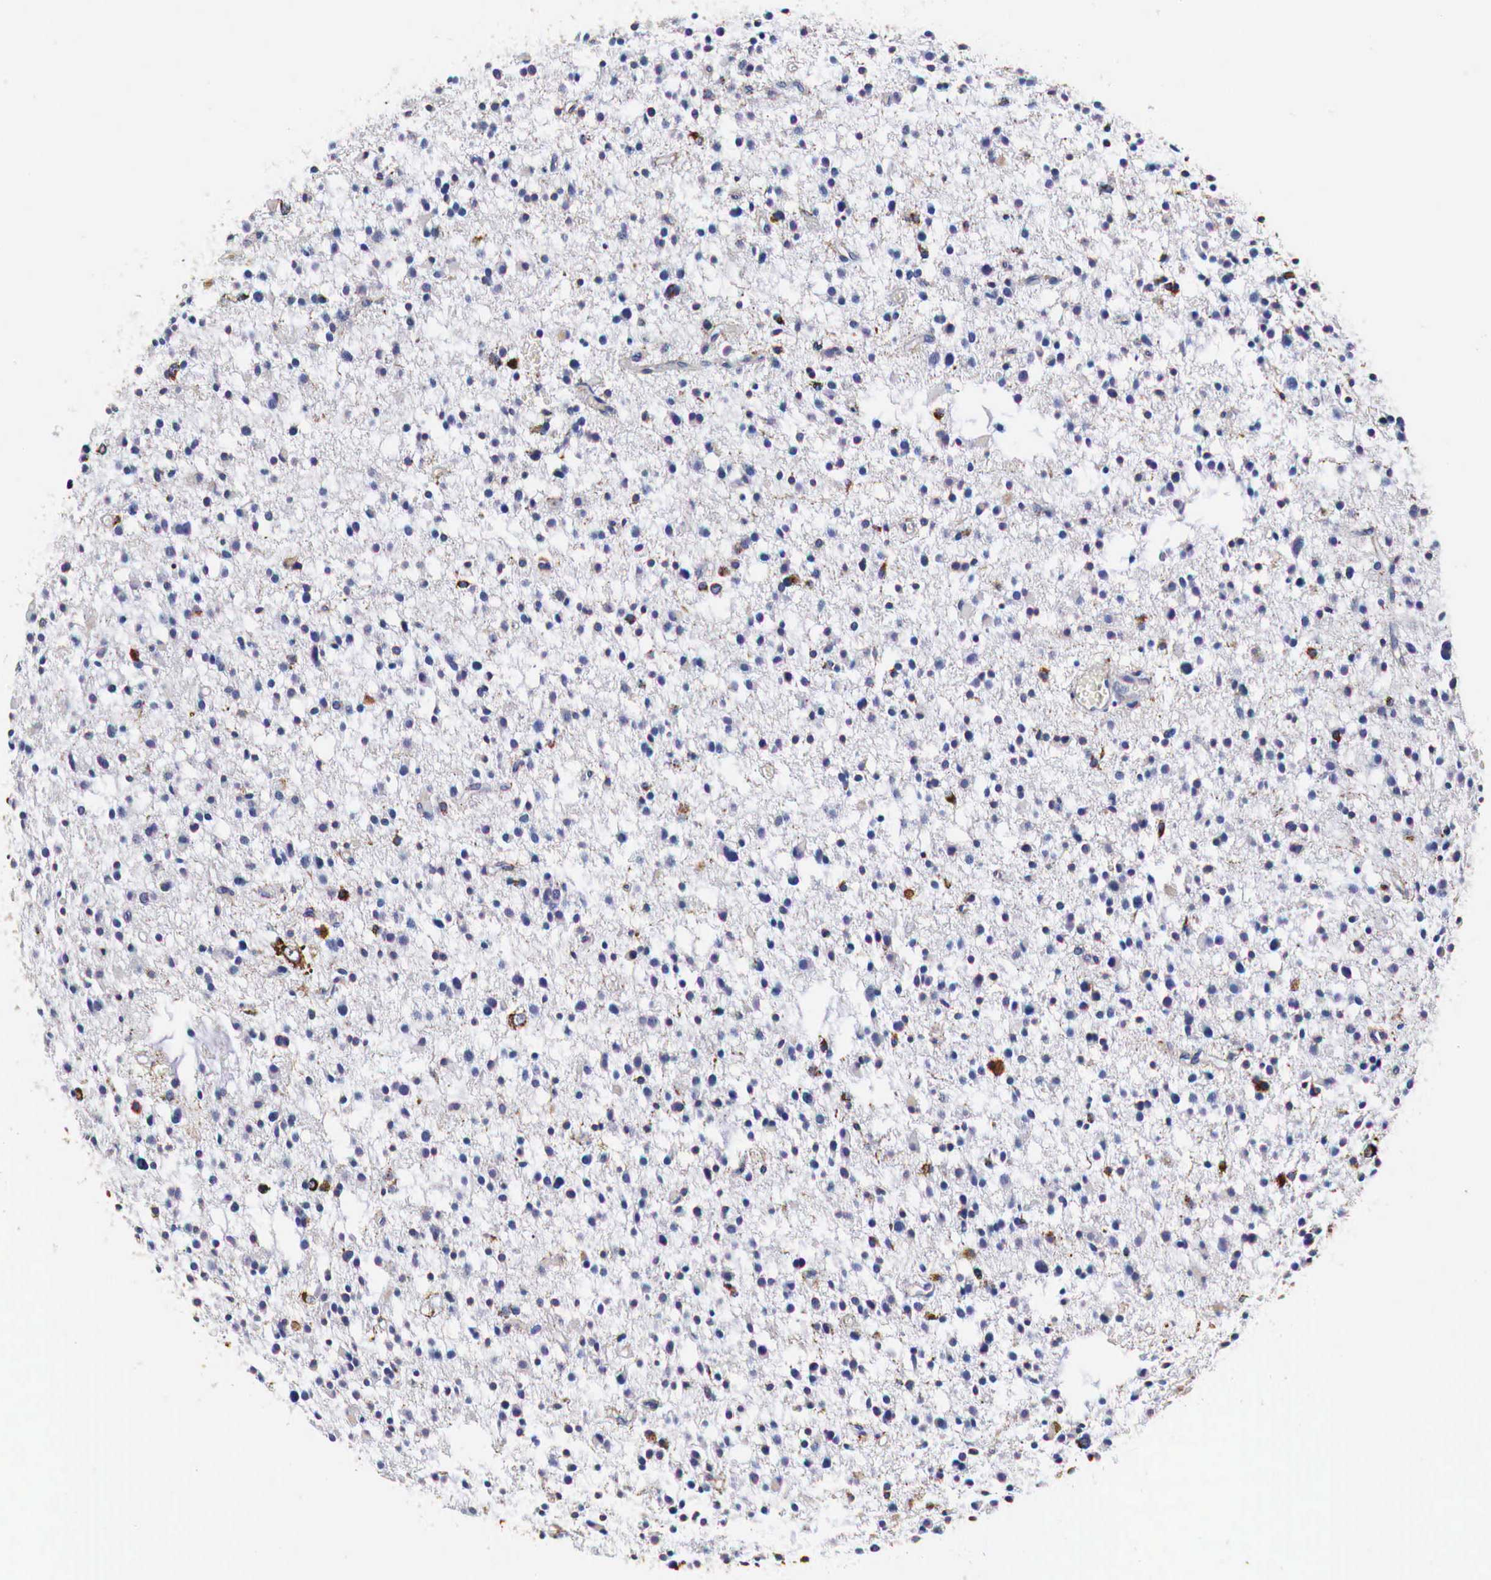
{"staining": {"intensity": "weak", "quantity": "<25%", "location": "cytoplasmic/membranous"}, "tissue": "glioma", "cell_type": "Tumor cells", "image_type": "cancer", "snomed": [{"axis": "morphology", "description": "Glioma, malignant, Low grade"}, {"axis": "topography", "description": "Brain"}], "caption": "Immunohistochemical staining of malignant low-grade glioma displays no significant expression in tumor cells.", "gene": "CKAP4", "patient": {"sex": "female", "age": 36}}